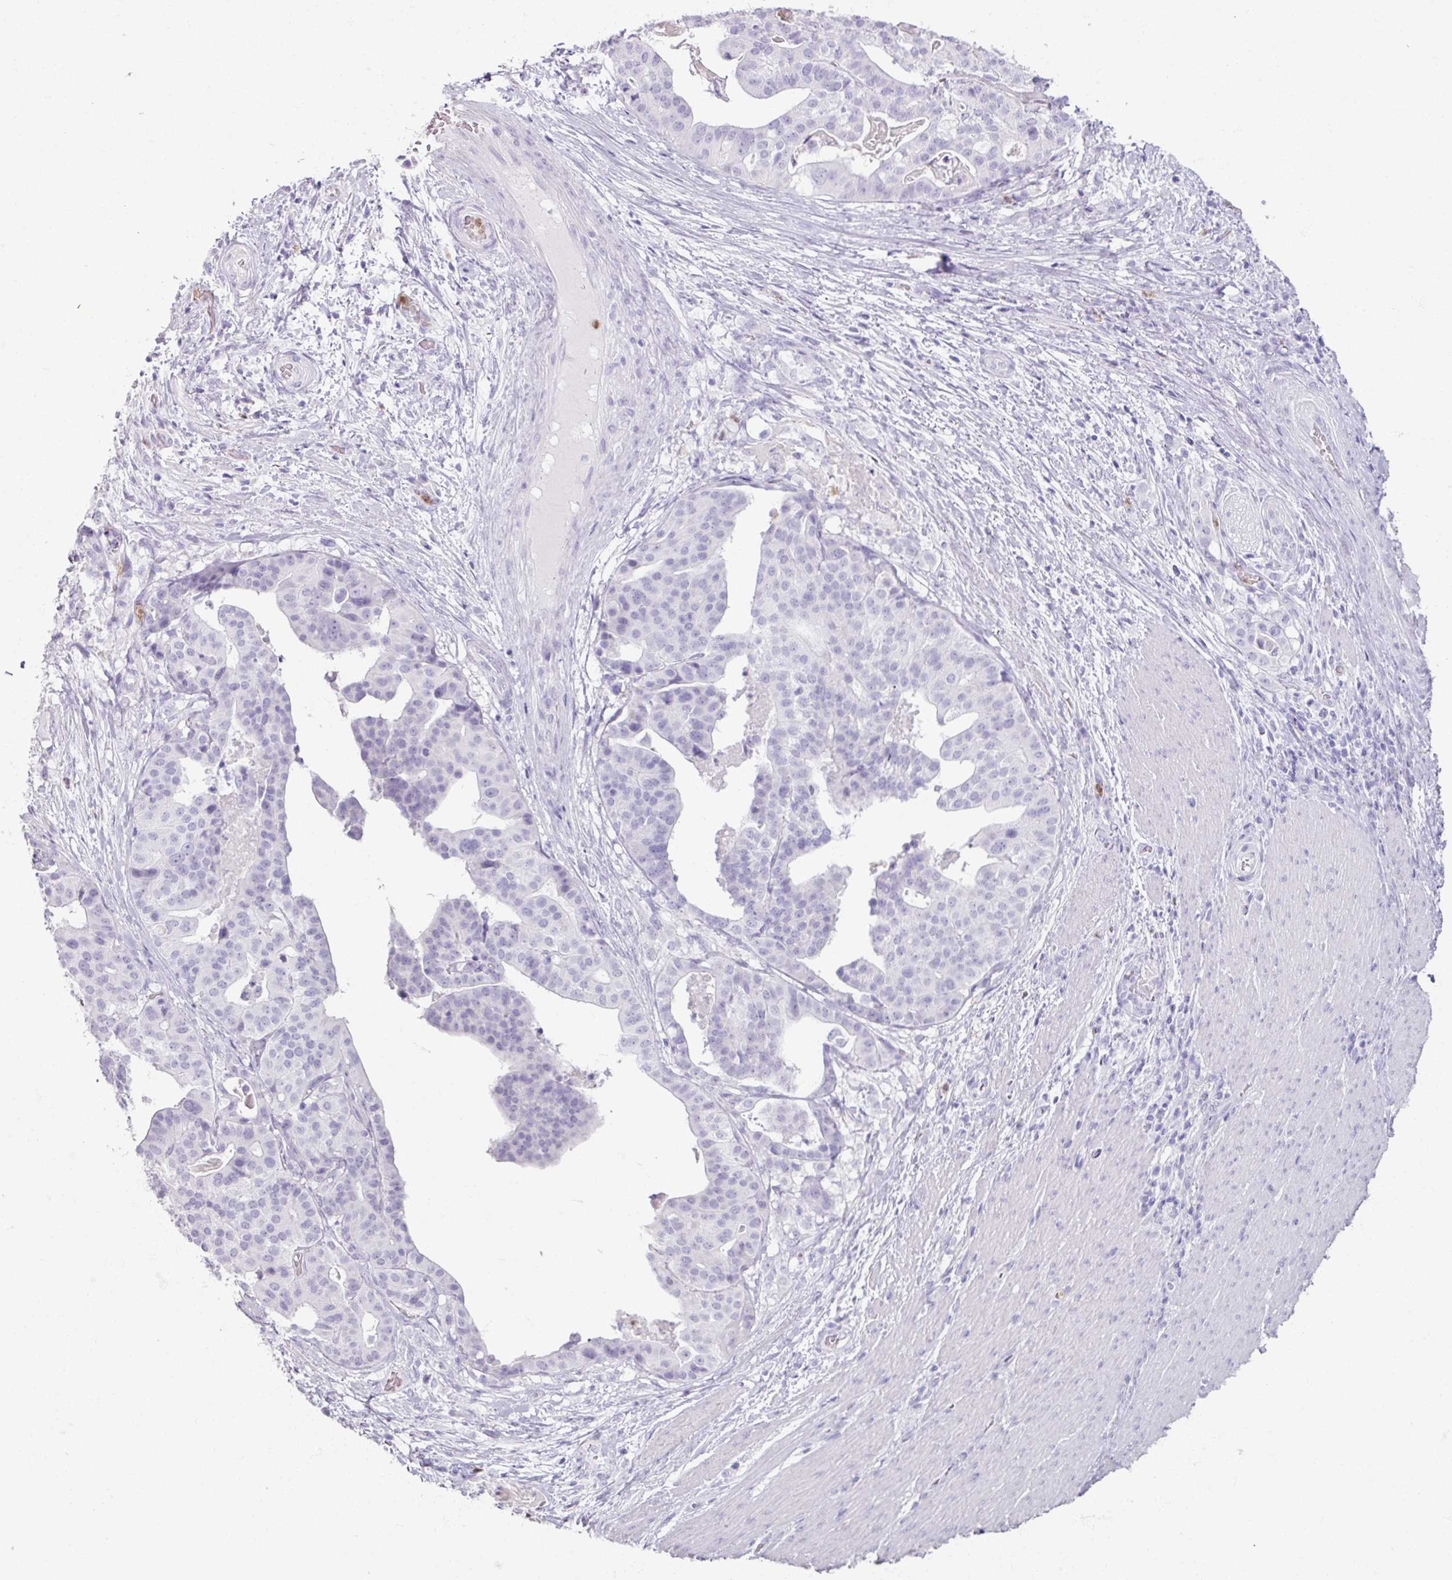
{"staining": {"intensity": "negative", "quantity": "none", "location": "none"}, "tissue": "stomach cancer", "cell_type": "Tumor cells", "image_type": "cancer", "snomed": [{"axis": "morphology", "description": "Adenocarcinoma, NOS"}, {"axis": "topography", "description": "Stomach"}], "caption": "Tumor cells show no significant staining in stomach adenocarcinoma.", "gene": "ARG1", "patient": {"sex": "male", "age": 48}}